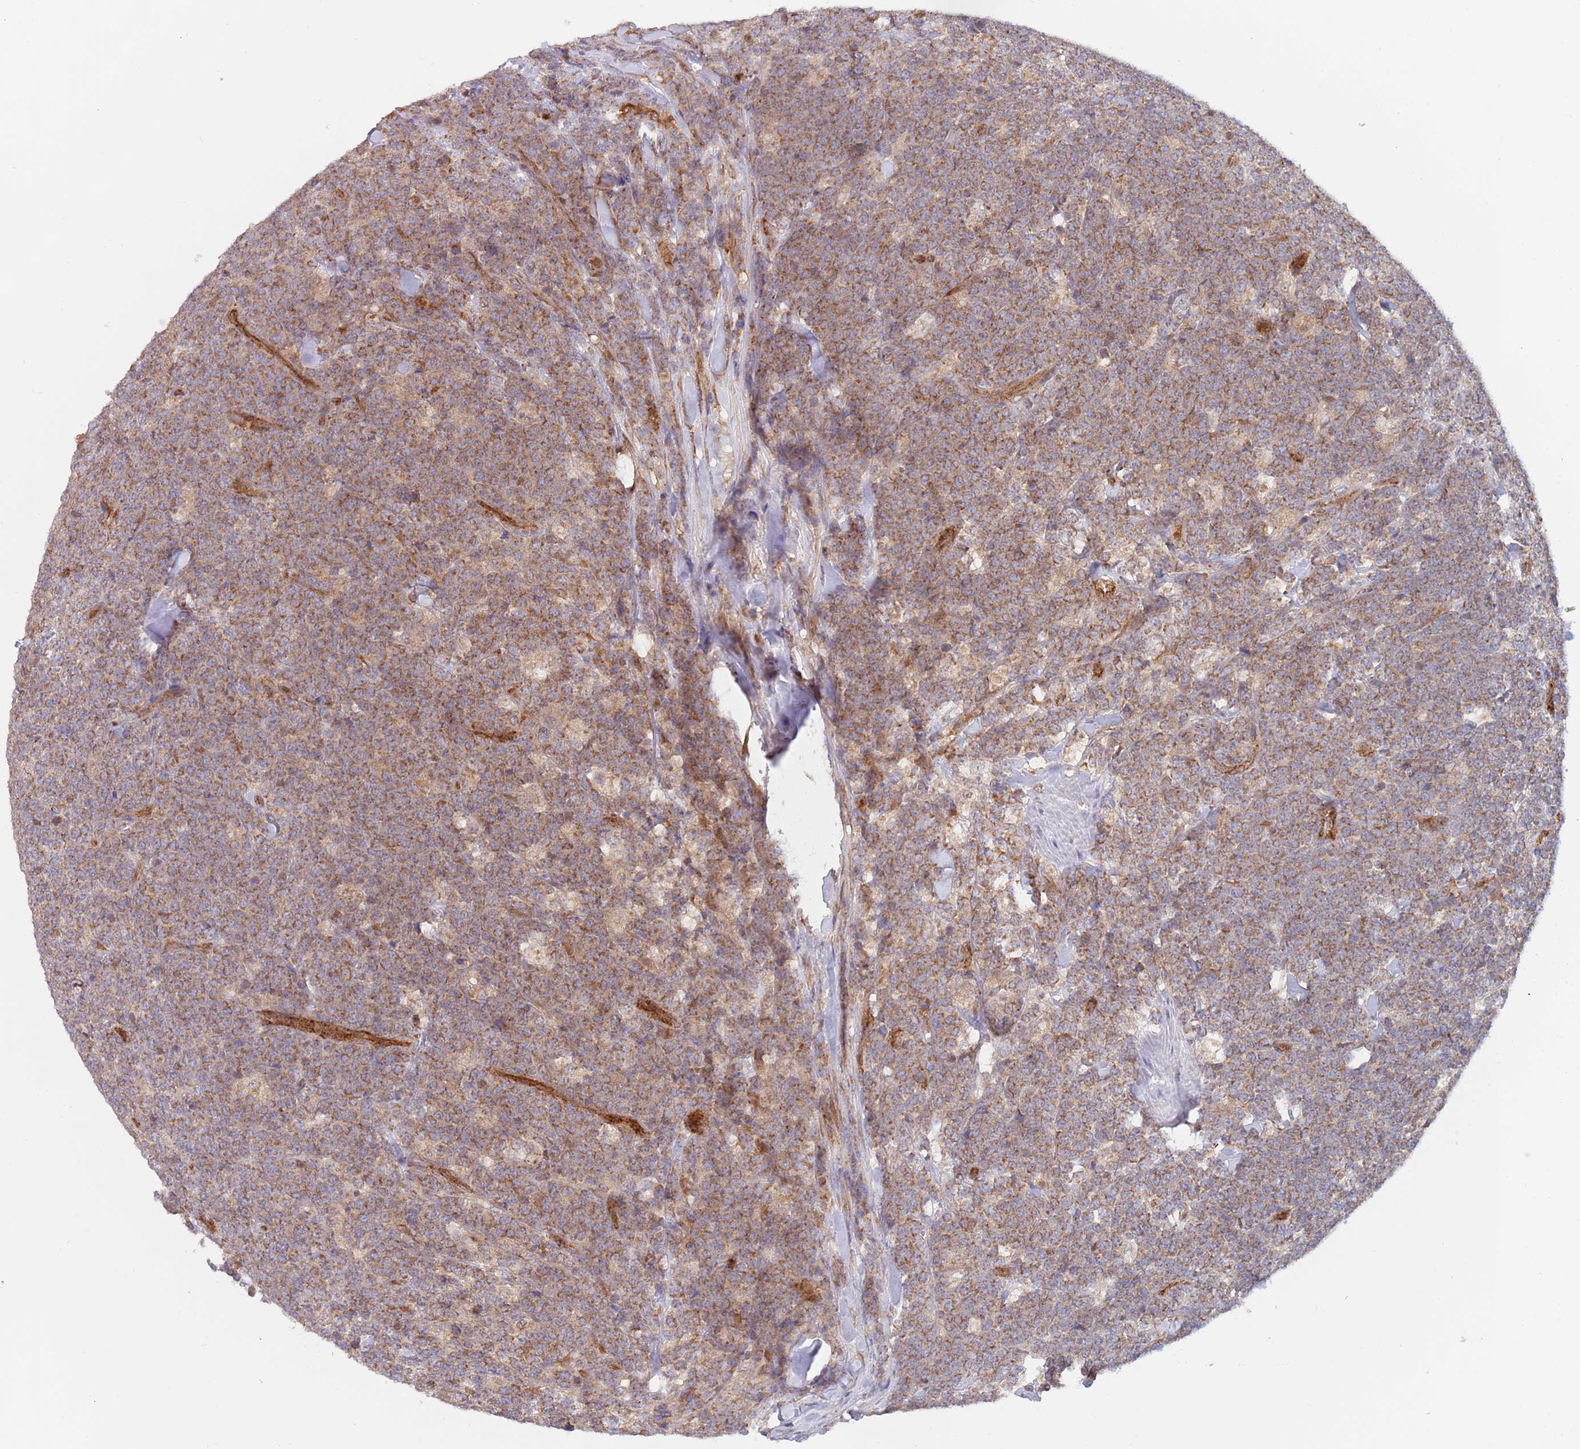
{"staining": {"intensity": "moderate", "quantity": ">75%", "location": "cytoplasmic/membranous"}, "tissue": "lymphoma", "cell_type": "Tumor cells", "image_type": "cancer", "snomed": [{"axis": "morphology", "description": "Malignant lymphoma, non-Hodgkin's type, High grade"}, {"axis": "topography", "description": "Small intestine"}, {"axis": "topography", "description": "Colon"}], "caption": "Tumor cells reveal medium levels of moderate cytoplasmic/membranous expression in about >75% of cells in human lymphoma. (DAB (3,3'-diaminobenzidine) = brown stain, brightfield microscopy at high magnification).", "gene": "GUK1", "patient": {"sex": "male", "age": 8}}